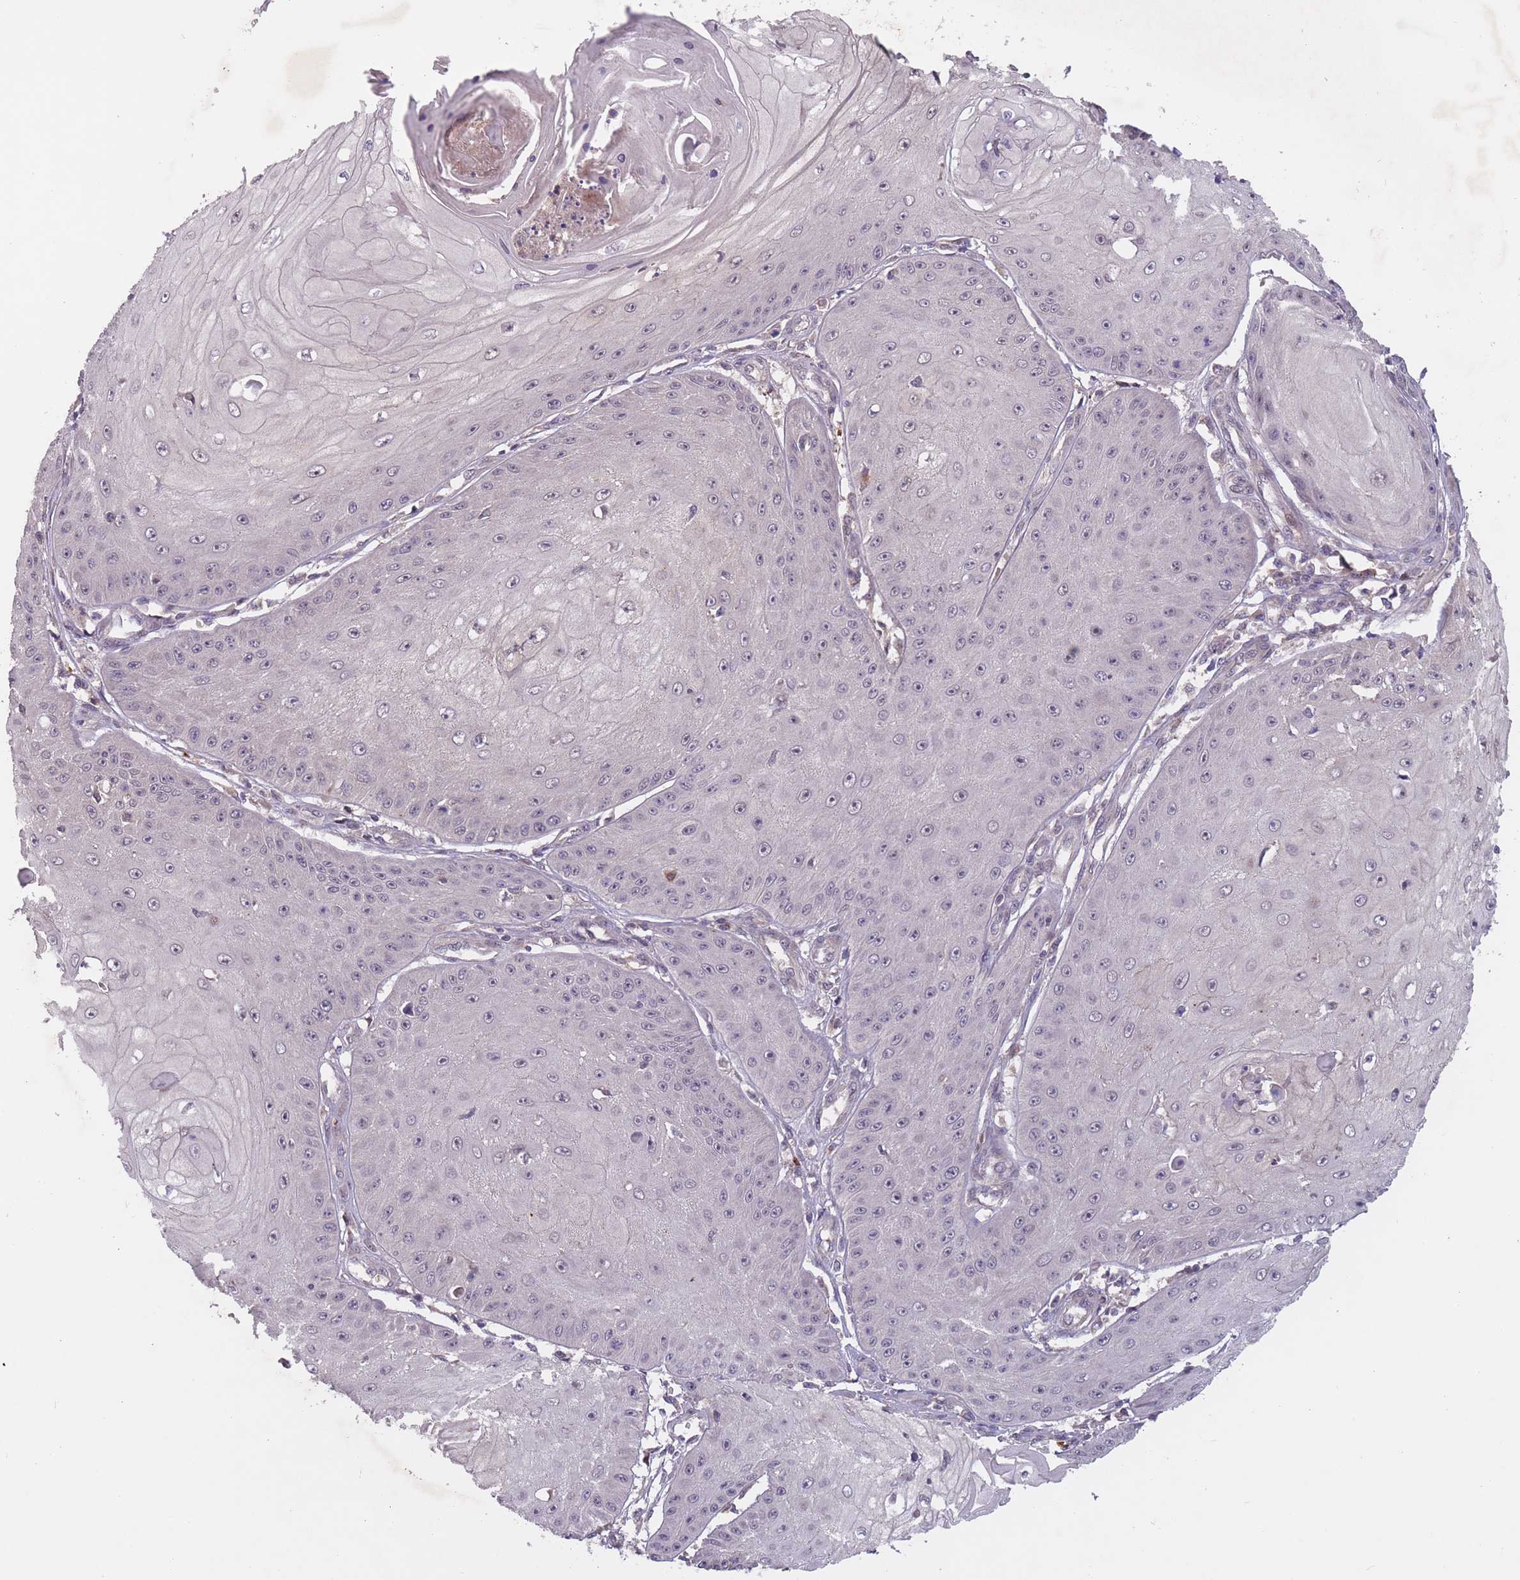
{"staining": {"intensity": "negative", "quantity": "none", "location": "none"}, "tissue": "skin cancer", "cell_type": "Tumor cells", "image_type": "cancer", "snomed": [{"axis": "morphology", "description": "Squamous cell carcinoma, NOS"}, {"axis": "topography", "description": "Skin"}], "caption": "Skin cancer was stained to show a protein in brown. There is no significant expression in tumor cells.", "gene": "SECTM1", "patient": {"sex": "male", "age": 70}}